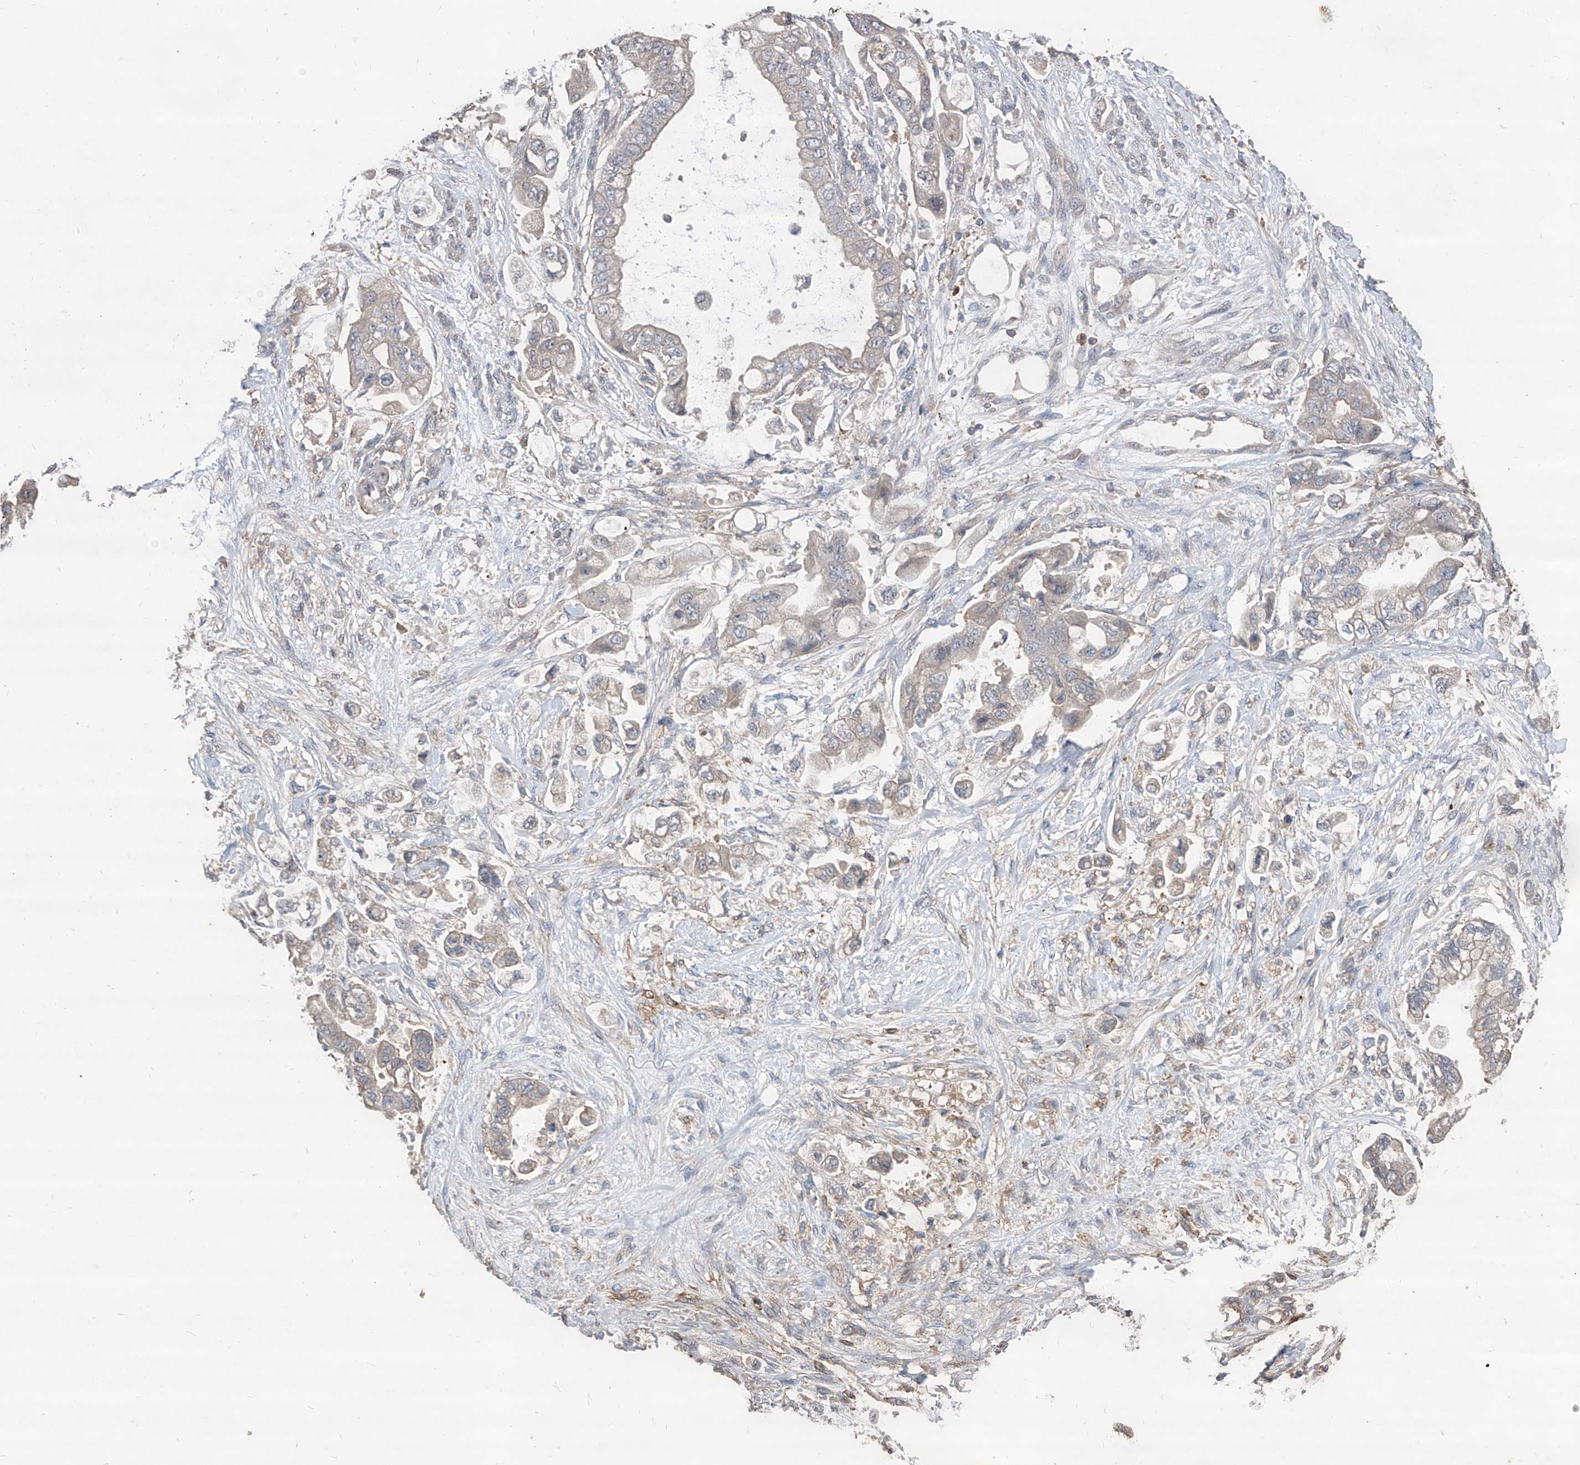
{"staining": {"intensity": "negative", "quantity": "none", "location": "none"}, "tissue": "stomach cancer", "cell_type": "Tumor cells", "image_type": "cancer", "snomed": [{"axis": "morphology", "description": "Adenocarcinoma, NOS"}, {"axis": "topography", "description": "Stomach"}], "caption": "High power microscopy micrograph of an IHC image of stomach cancer, revealing no significant positivity in tumor cells. (Stains: DAB immunohistochemistry (IHC) with hematoxylin counter stain, Microscopy: brightfield microscopy at high magnification).", "gene": "EDN1", "patient": {"sex": "male", "age": 62}}